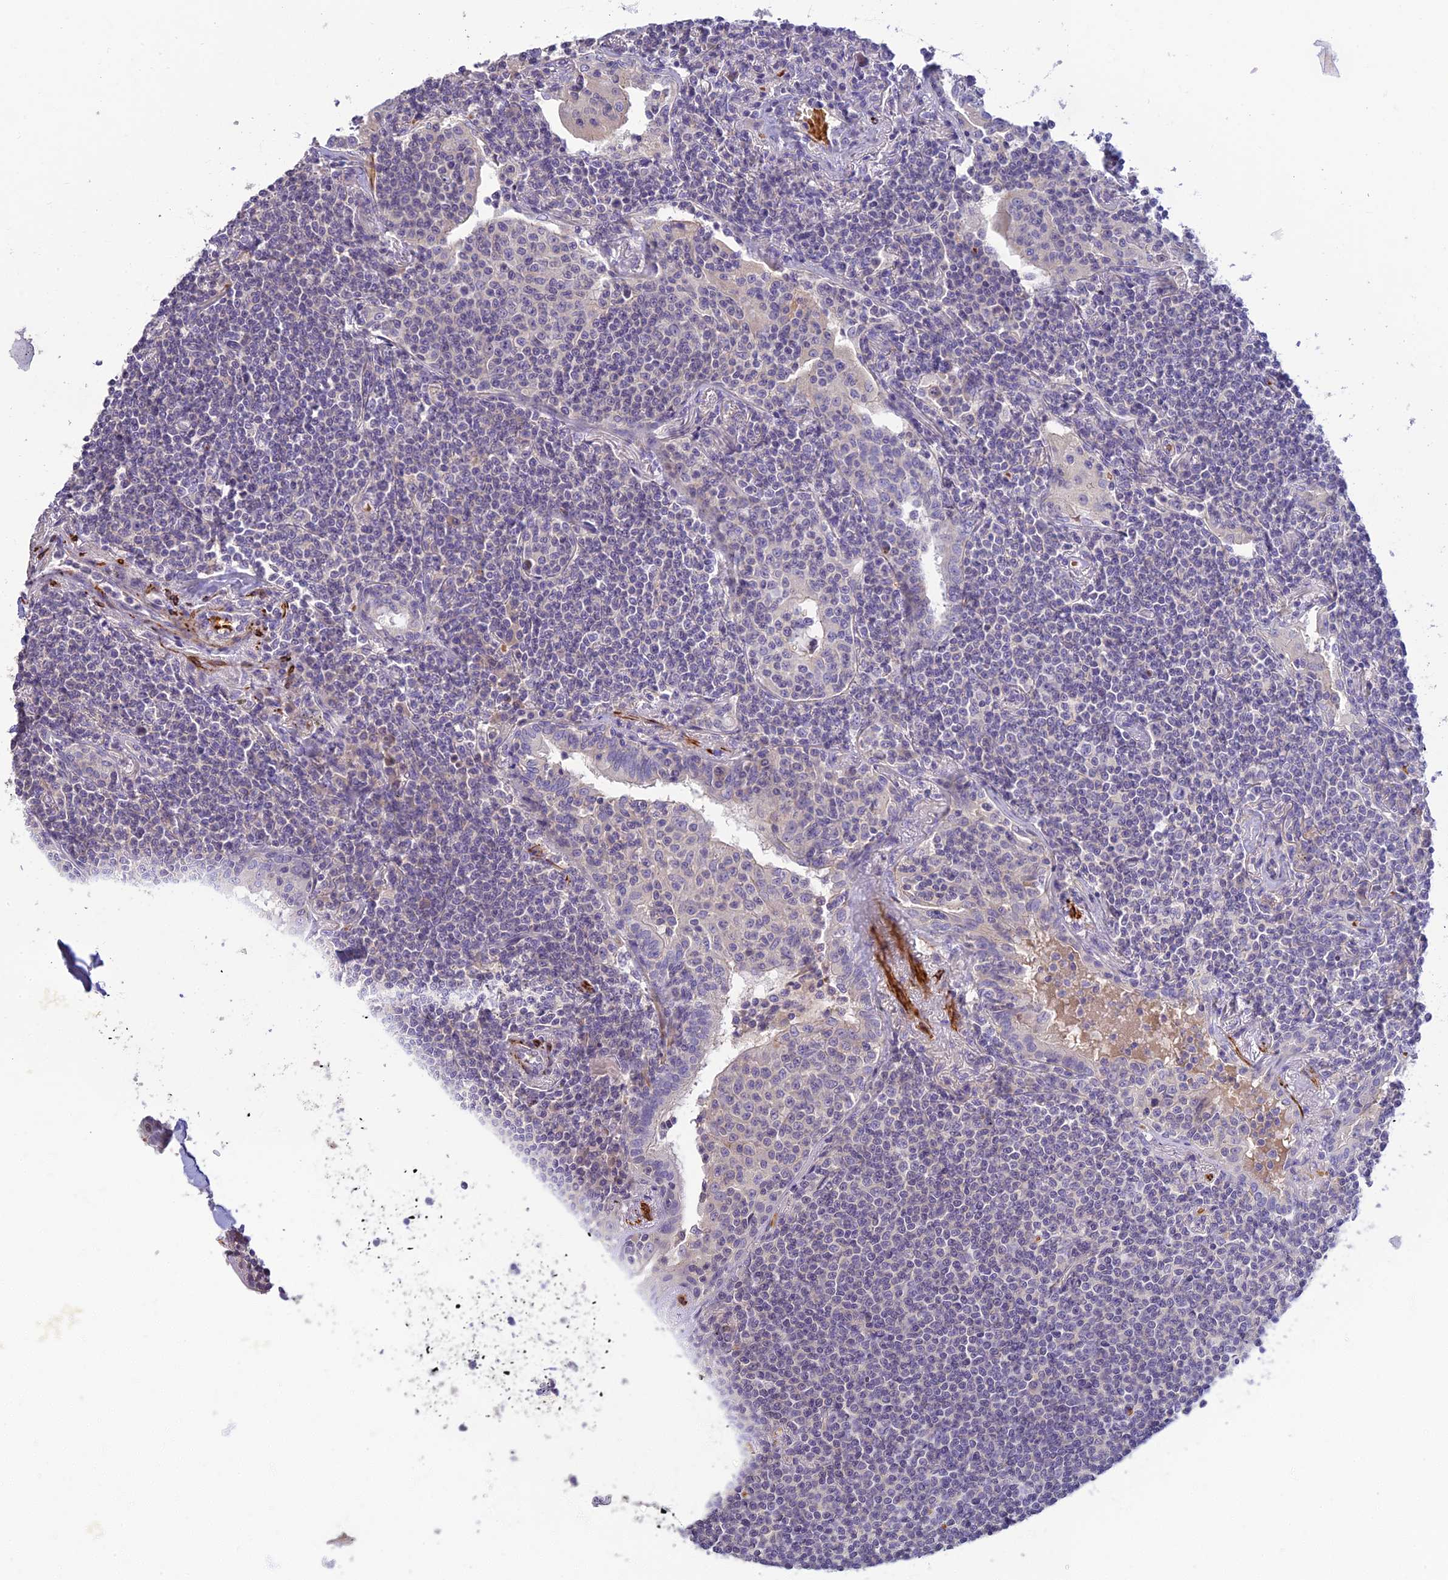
{"staining": {"intensity": "negative", "quantity": "none", "location": "none"}, "tissue": "lymphoma", "cell_type": "Tumor cells", "image_type": "cancer", "snomed": [{"axis": "morphology", "description": "Malignant lymphoma, non-Hodgkin's type, Low grade"}, {"axis": "topography", "description": "Lung"}], "caption": "The immunohistochemistry (IHC) photomicrograph has no significant positivity in tumor cells of lymphoma tissue. (DAB (3,3'-diaminobenzidine) IHC with hematoxylin counter stain).", "gene": "CLIP4", "patient": {"sex": "female", "age": 71}}